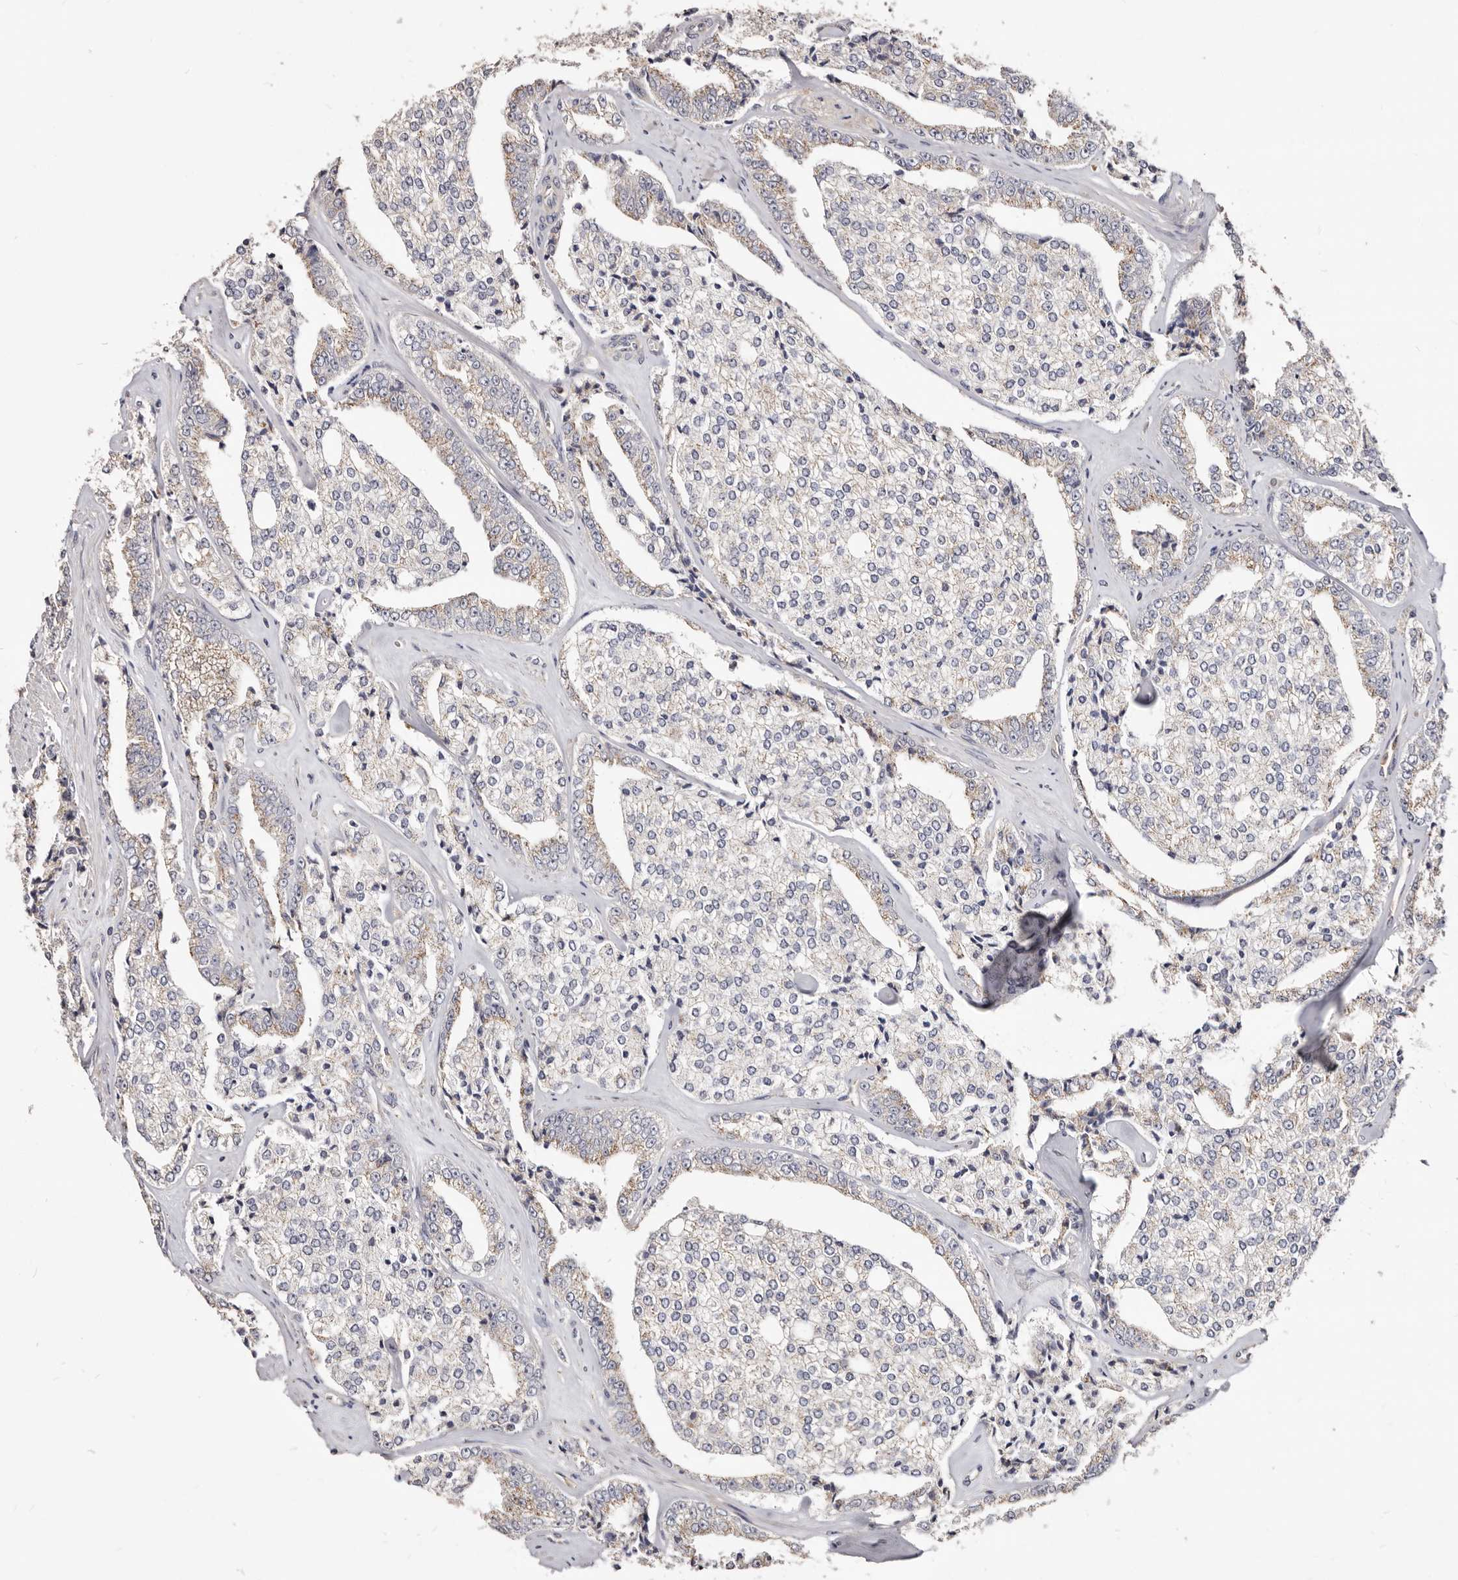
{"staining": {"intensity": "moderate", "quantity": "<25%", "location": "cytoplasmic/membranous"}, "tissue": "prostate cancer", "cell_type": "Tumor cells", "image_type": "cancer", "snomed": [{"axis": "morphology", "description": "Adenocarcinoma, High grade"}, {"axis": "topography", "description": "Prostate"}], "caption": "Immunohistochemistry (IHC) (DAB) staining of human high-grade adenocarcinoma (prostate) demonstrates moderate cytoplasmic/membranous protein expression in about <25% of tumor cells.", "gene": "LRRC25", "patient": {"sex": "male", "age": 71}}